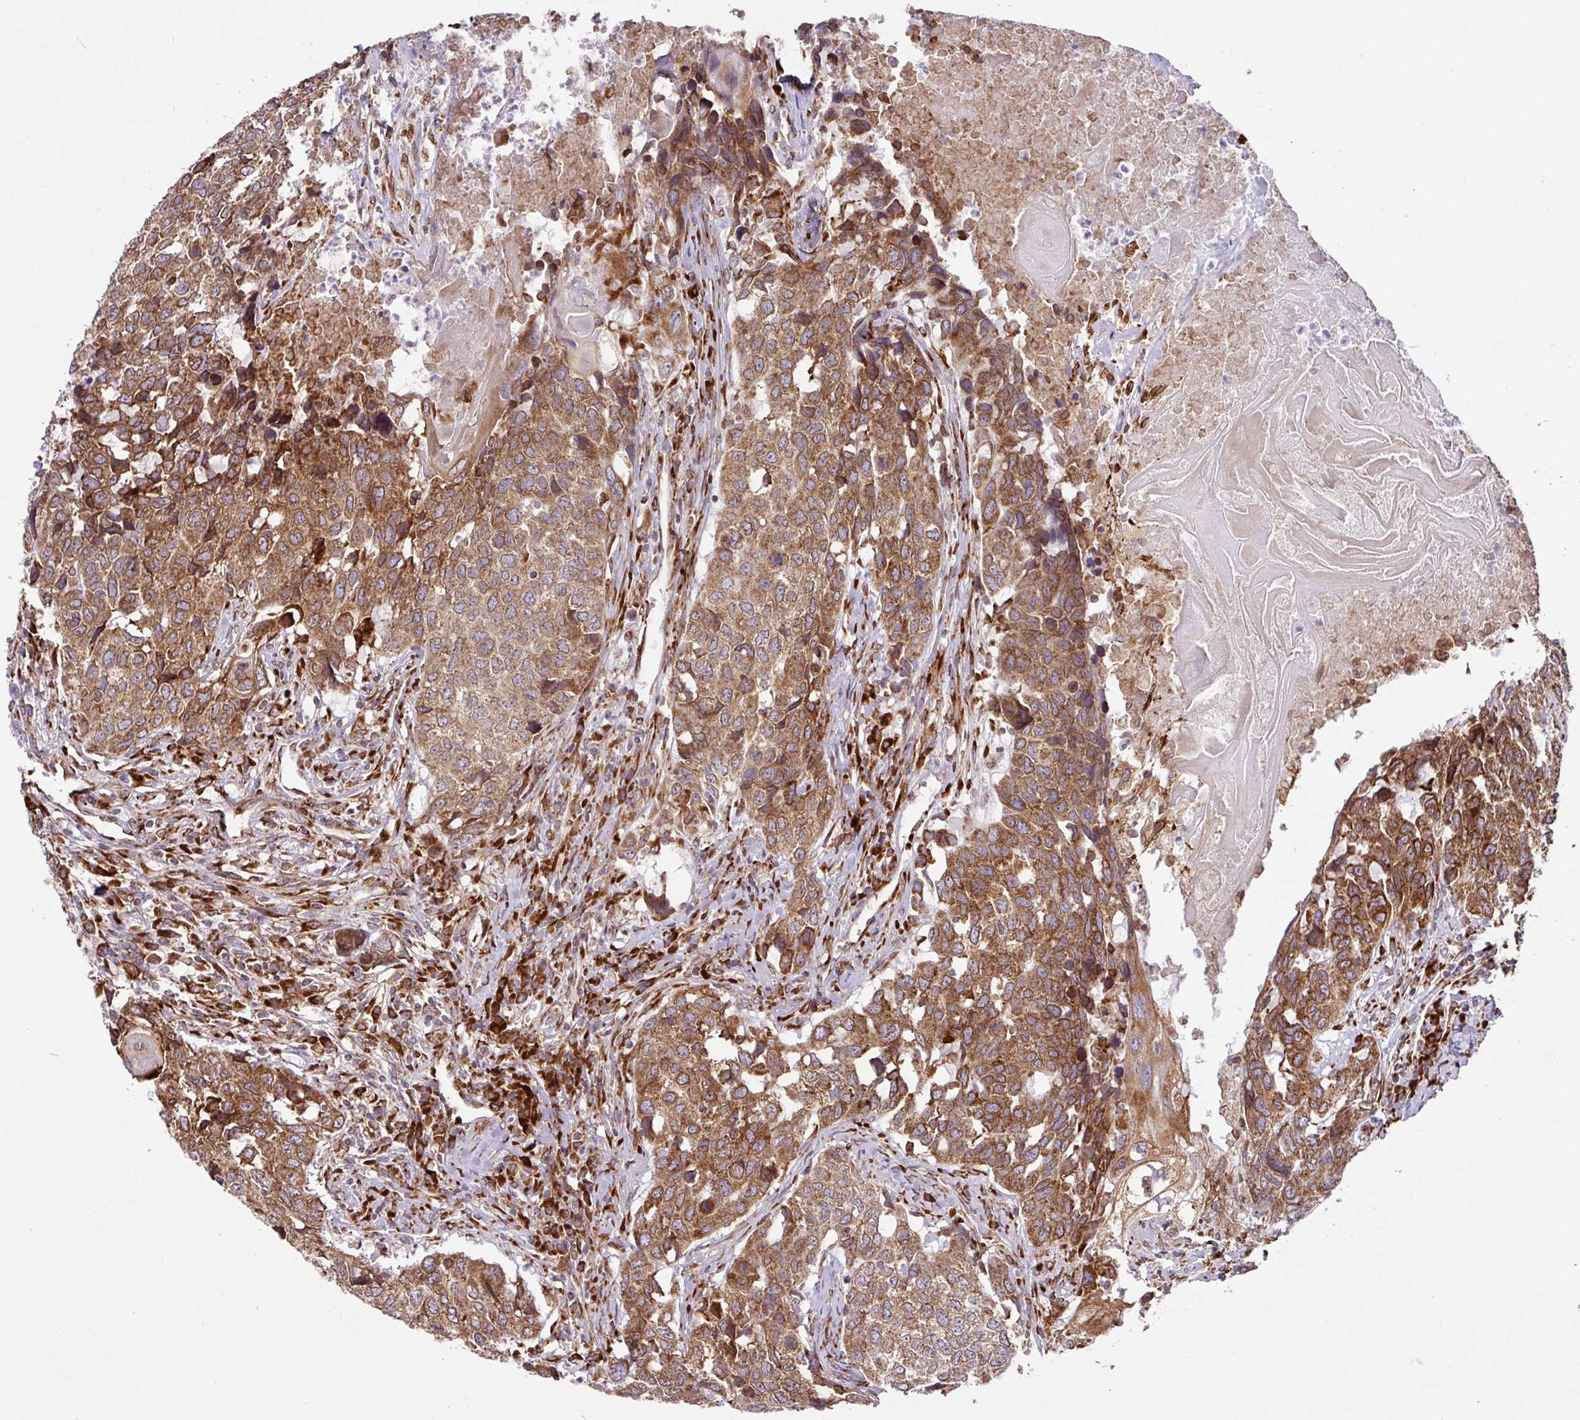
{"staining": {"intensity": "strong", "quantity": ">75%", "location": "cytoplasmic/membranous"}, "tissue": "head and neck cancer", "cell_type": "Tumor cells", "image_type": "cancer", "snomed": [{"axis": "morphology", "description": "Squamous cell carcinoma, NOS"}, {"axis": "topography", "description": "Head-Neck"}], "caption": "This micrograph displays head and neck cancer (squamous cell carcinoma) stained with immunohistochemistry to label a protein in brown. The cytoplasmic/membranous of tumor cells show strong positivity for the protein. Nuclei are counter-stained blue.", "gene": "SLC39A7", "patient": {"sex": "male", "age": 66}}